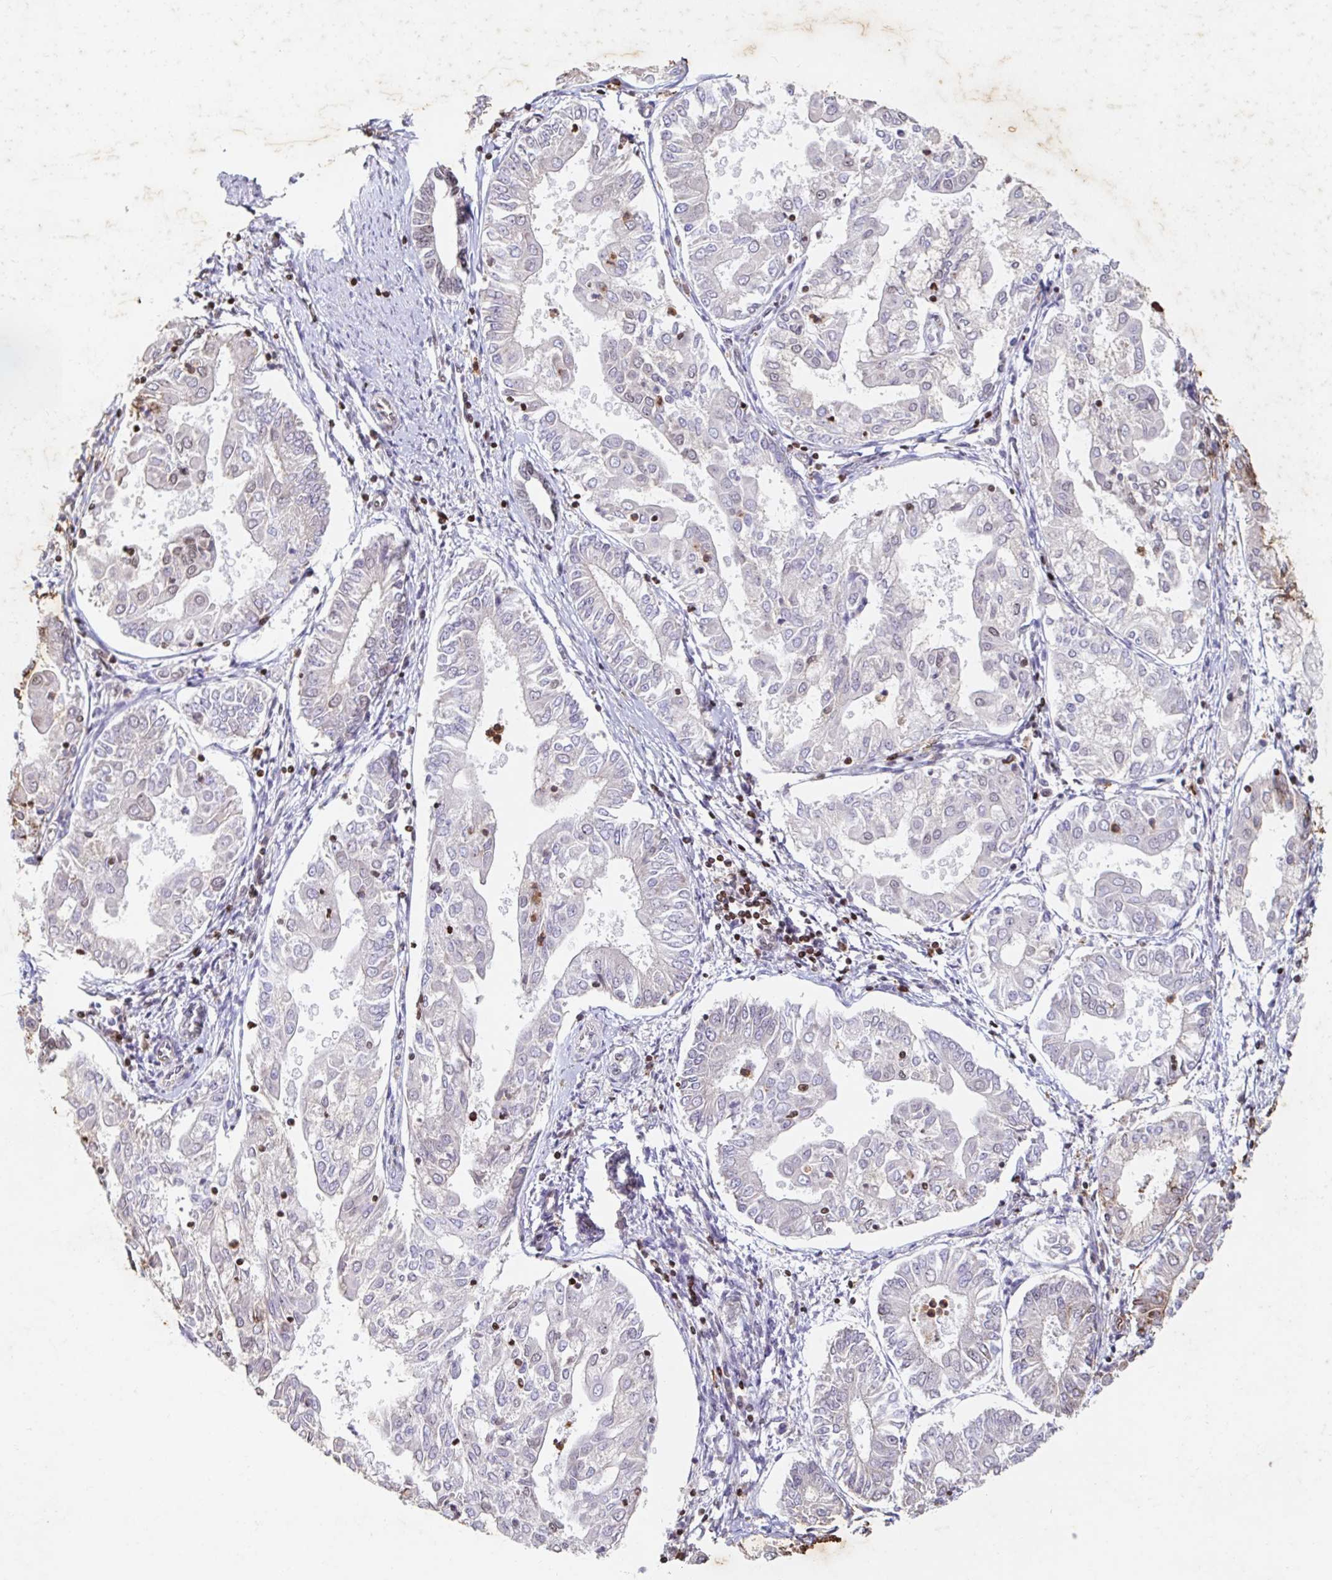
{"staining": {"intensity": "negative", "quantity": "none", "location": "none"}, "tissue": "endometrial cancer", "cell_type": "Tumor cells", "image_type": "cancer", "snomed": [{"axis": "morphology", "description": "Adenocarcinoma, NOS"}, {"axis": "topography", "description": "Endometrium"}], "caption": "Immunohistochemistry (IHC) photomicrograph of human endometrial cancer stained for a protein (brown), which shows no positivity in tumor cells. (Immunohistochemistry, brightfield microscopy, high magnification).", "gene": "C19orf53", "patient": {"sex": "female", "age": 68}}